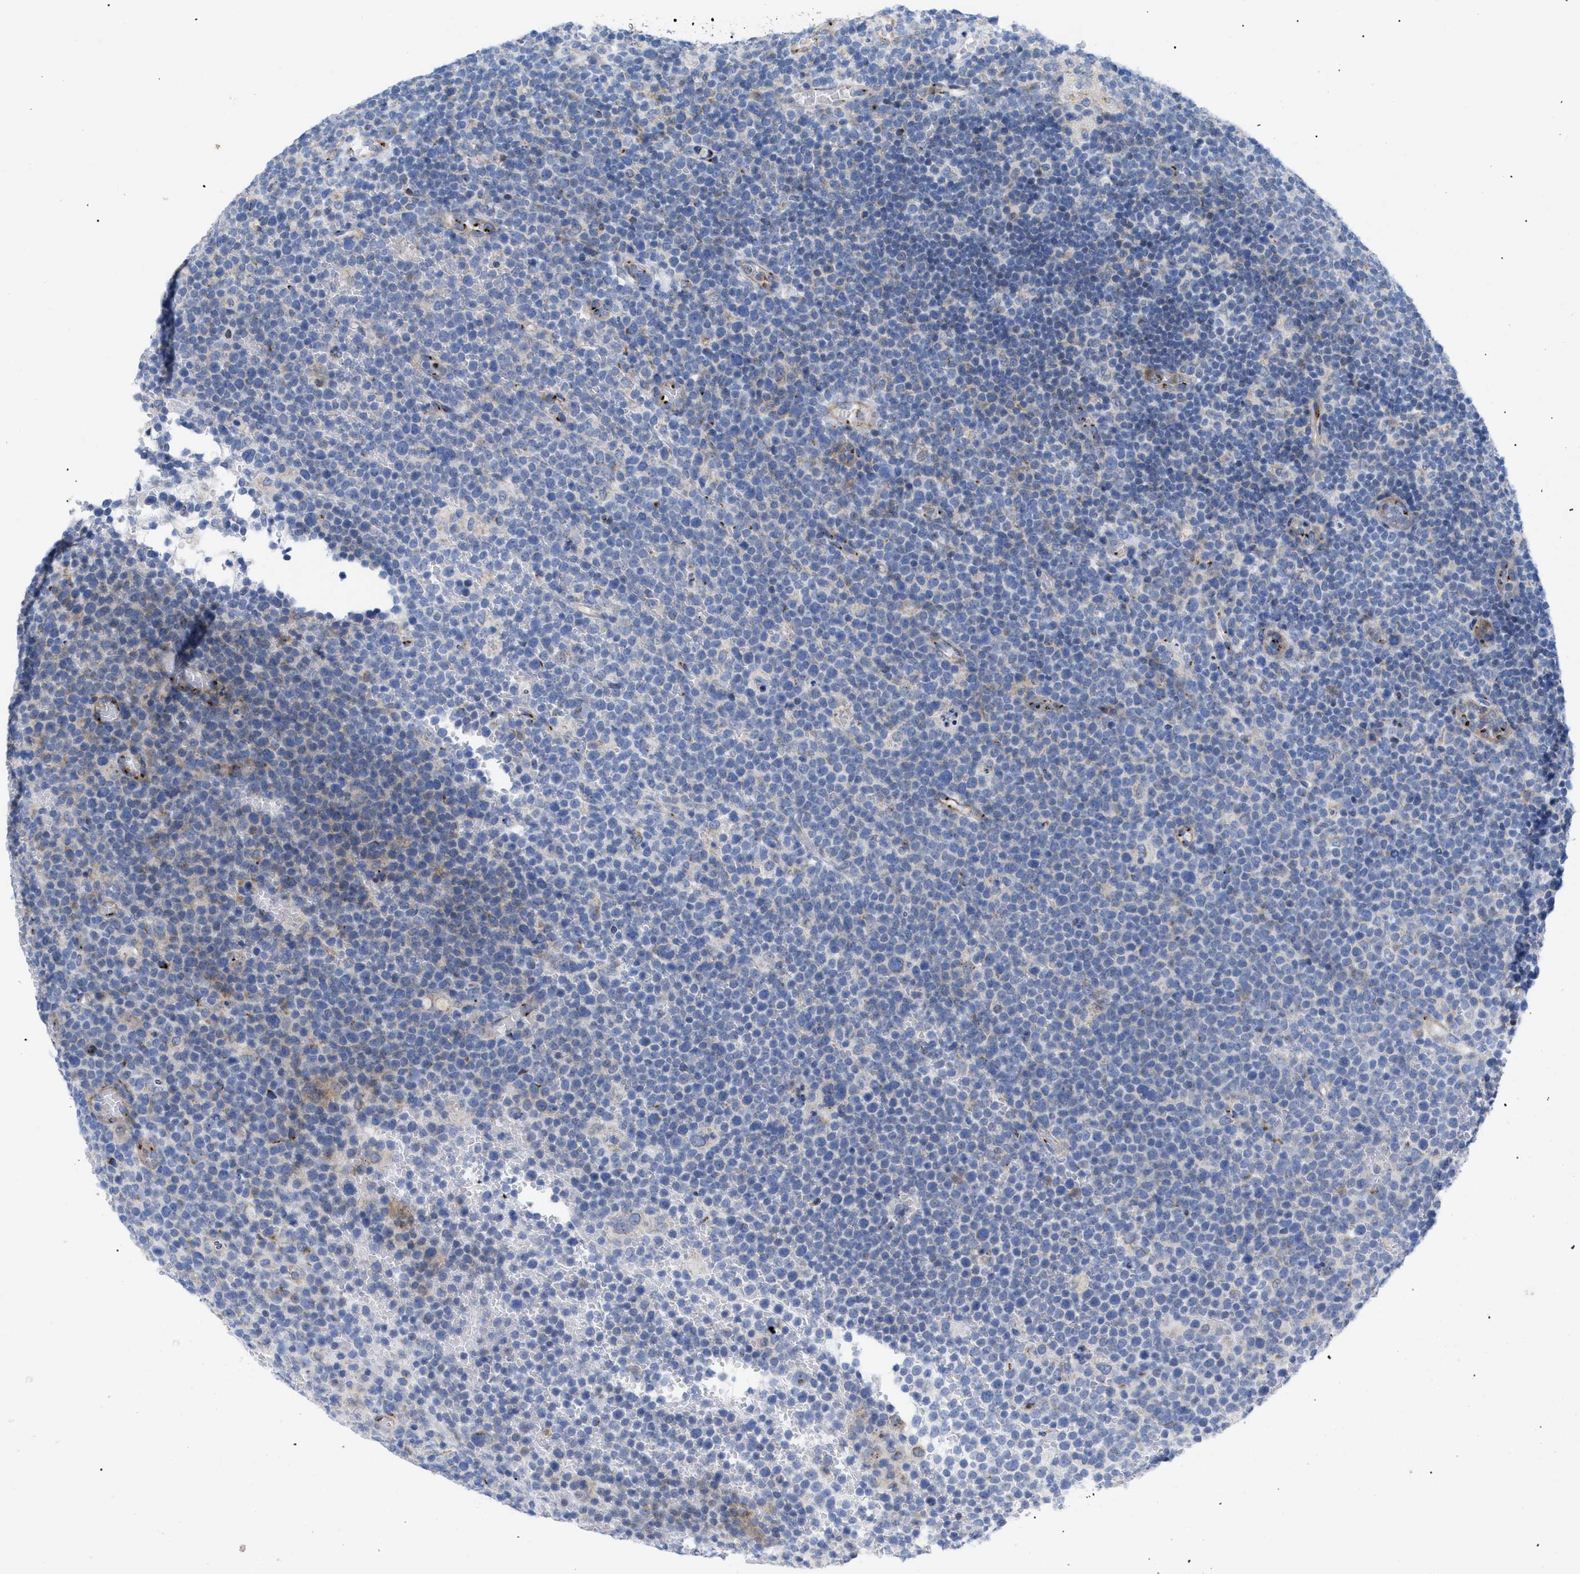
{"staining": {"intensity": "negative", "quantity": "none", "location": "none"}, "tissue": "lymphoma", "cell_type": "Tumor cells", "image_type": "cancer", "snomed": [{"axis": "morphology", "description": "Malignant lymphoma, non-Hodgkin's type, High grade"}, {"axis": "topography", "description": "Lymph node"}], "caption": "A micrograph of lymphoma stained for a protein shows no brown staining in tumor cells.", "gene": "TMEM17", "patient": {"sex": "male", "age": 61}}